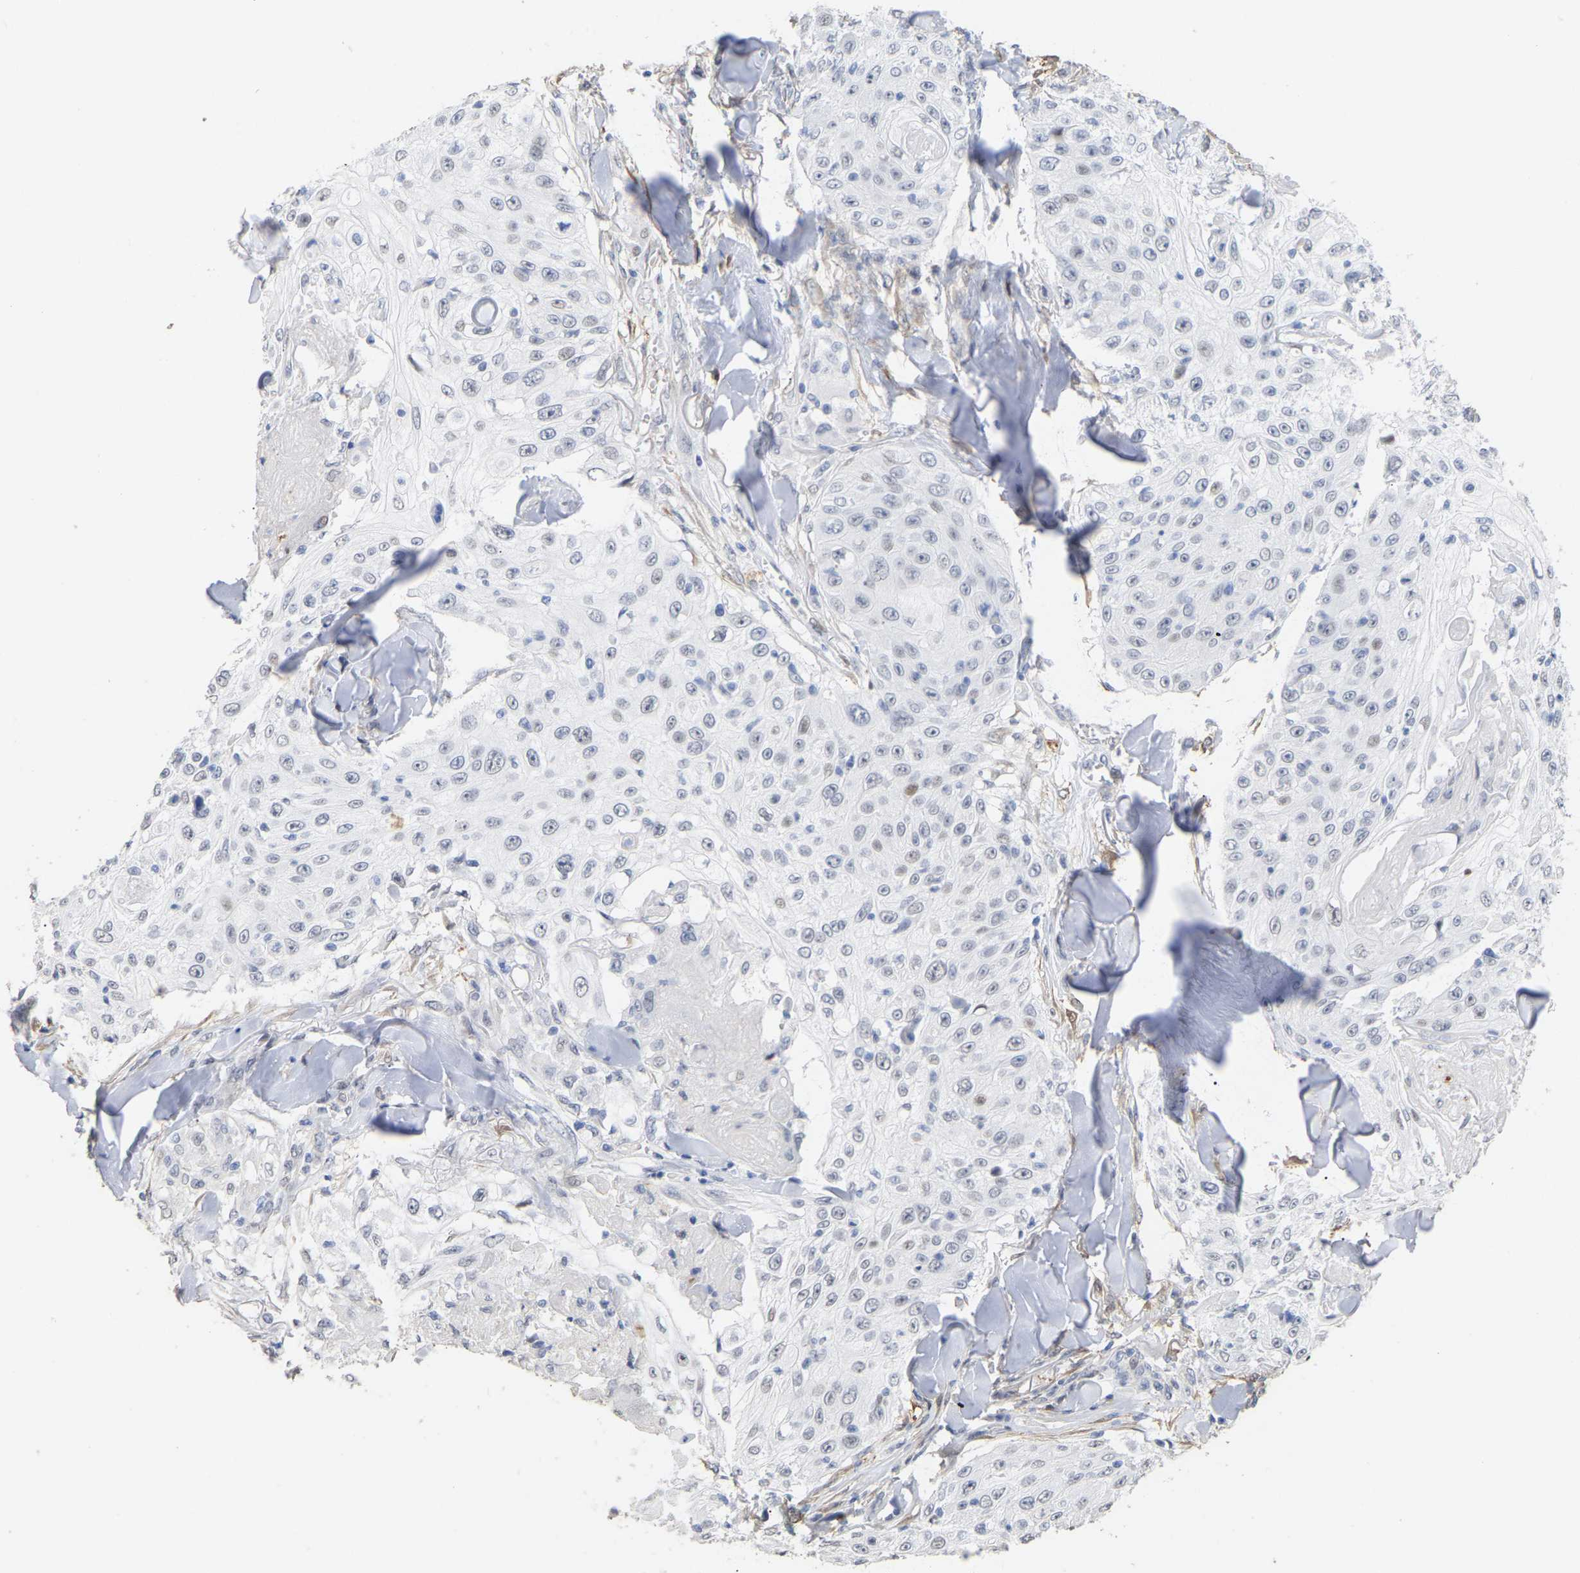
{"staining": {"intensity": "negative", "quantity": "none", "location": "none"}, "tissue": "skin cancer", "cell_type": "Tumor cells", "image_type": "cancer", "snomed": [{"axis": "morphology", "description": "Squamous cell carcinoma, NOS"}, {"axis": "topography", "description": "Skin"}], "caption": "A high-resolution micrograph shows immunohistochemistry staining of skin cancer (squamous cell carcinoma), which reveals no significant expression in tumor cells. Brightfield microscopy of immunohistochemistry stained with DAB (3,3'-diaminobenzidine) (brown) and hematoxylin (blue), captured at high magnification.", "gene": "AMPH", "patient": {"sex": "male", "age": 86}}